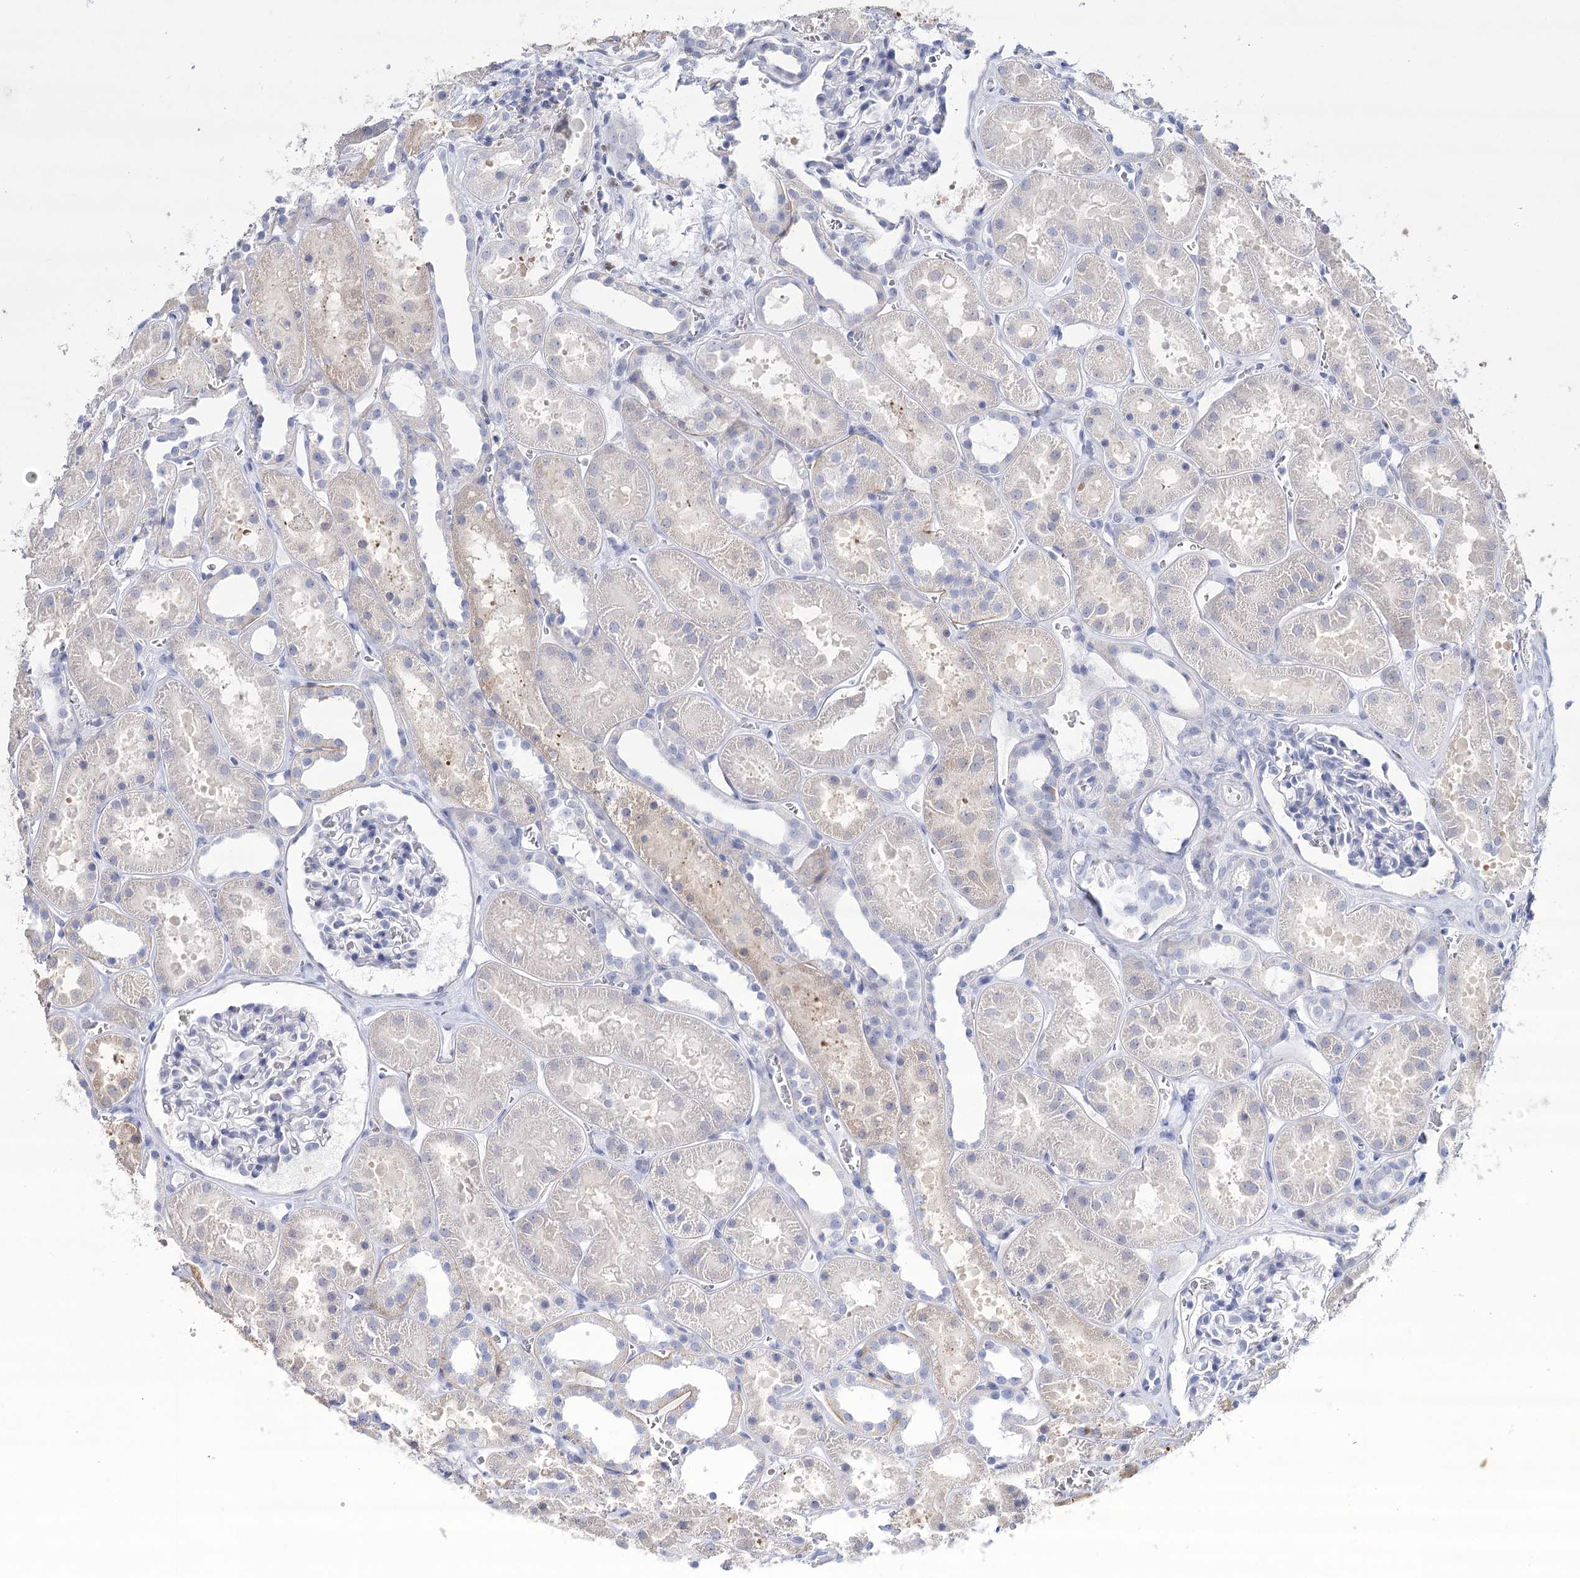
{"staining": {"intensity": "negative", "quantity": "none", "location": "none"}, "tissue": "kidney", "cell_type": "Cells in glomeruli", "image_type": "normal", "snomed": [{"axis": "morphology", "description": "Normal tissue, NOS"}, {"axis": "topography", "description": "Kidney"}], "caption": "The immunohistochemistry (IHC) image has no significant expression in cells in glomeruli of kidney.", "gene": "IGSF3", "patient": {"sex": "female", "age": 41}}